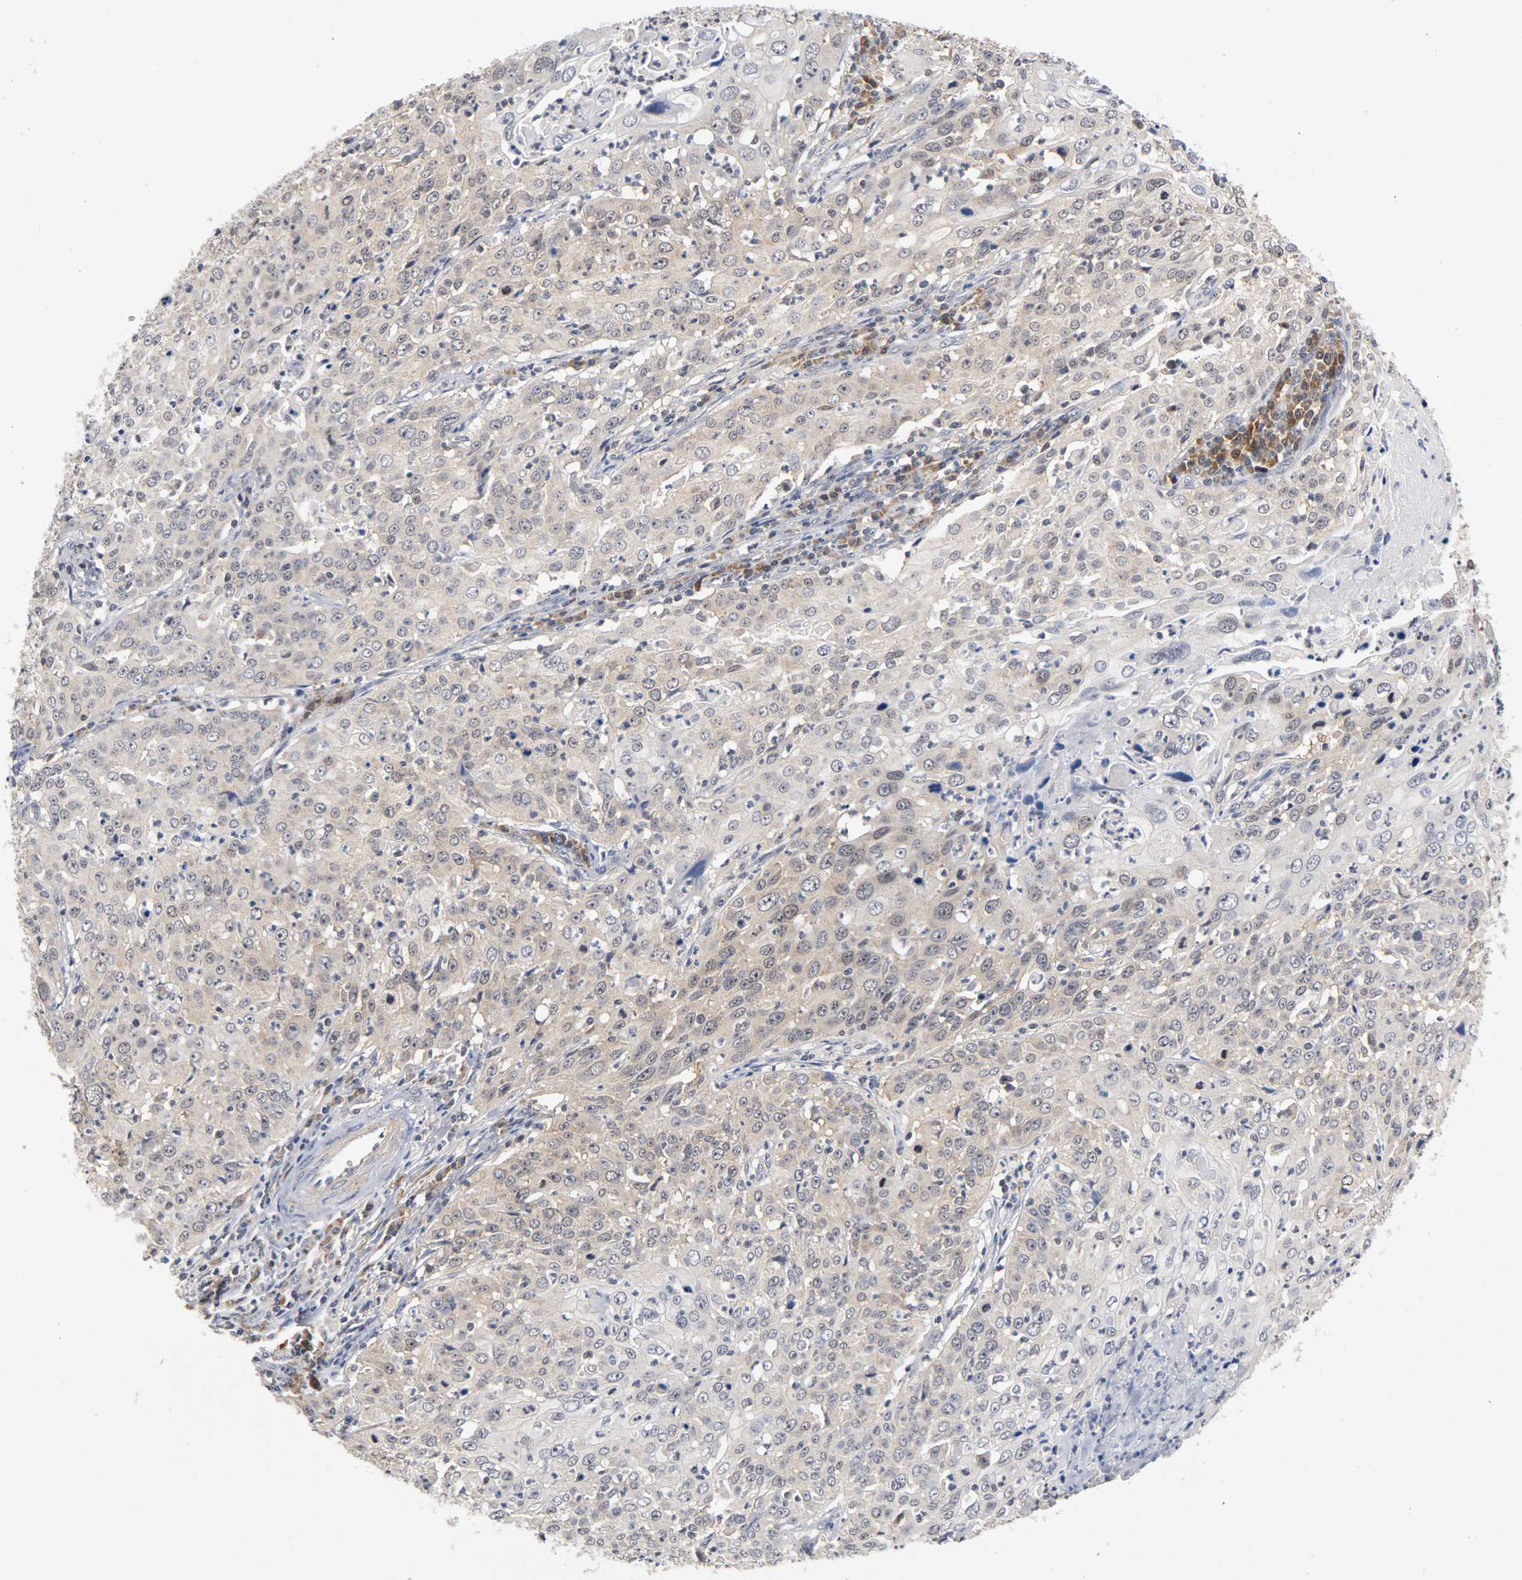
{"staining": {"intensity": "weak", "quantity": "25%-75%", "location": "cytoplasmic/membranous"}, "tissue": "cervical cancer", "cell_type": "Tumor cells", "image_type": "cancer", "snomed": [{"axis": "morphology", "description": "Squamous cell carcinoma, NOS"}, {"axis": "topography", "description": "Cervix"}], "caption": "Brown immunohistochemical staining in cervical squamous cell carcinoma reveals weak cytoplasmic/membranous positivity in approximately 25%-75% of tumor cells.", "gene": "UBE2M", "patient": {"sex": "female", "age": 39}}